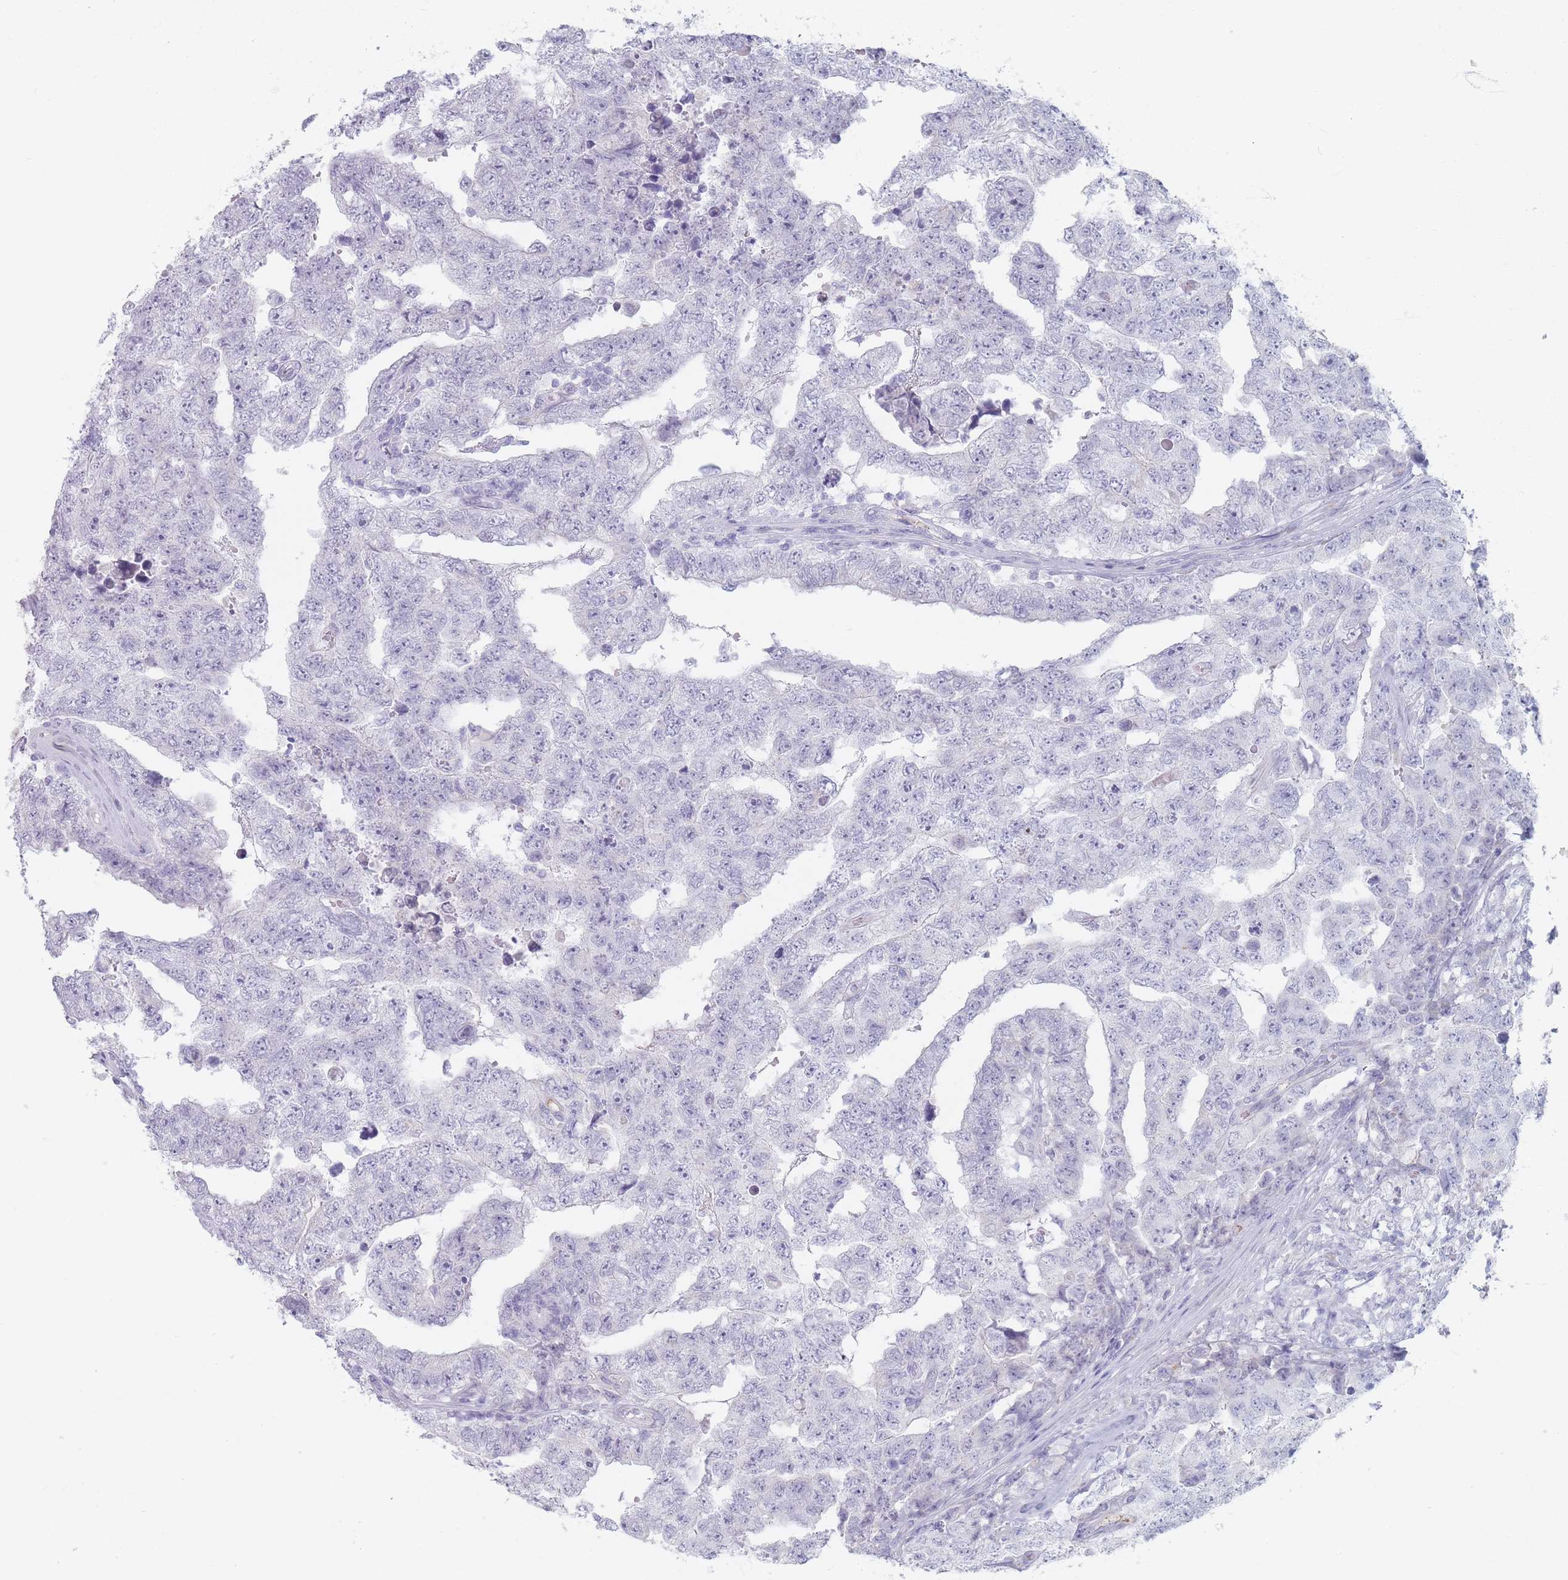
{"staining": {"intensity": "negative", "quantity": "none", "location": "none"}, "tissue": "testis cancer", "cell_type": "Tumor cells", "image_type": "cancer", "snomed": [{"axis": "morphology", "description": "Carcinoma, Embryonal, NOS"}, {"axis": "topography", "description": "Testis"}], "caption": "DAB immunohistochemical staining of human embryonal carcinoma (testis) reveals no significant positivity in tumor cells.", "gene": "PIGM", "patient": {"sex": "male", "age": 25}}